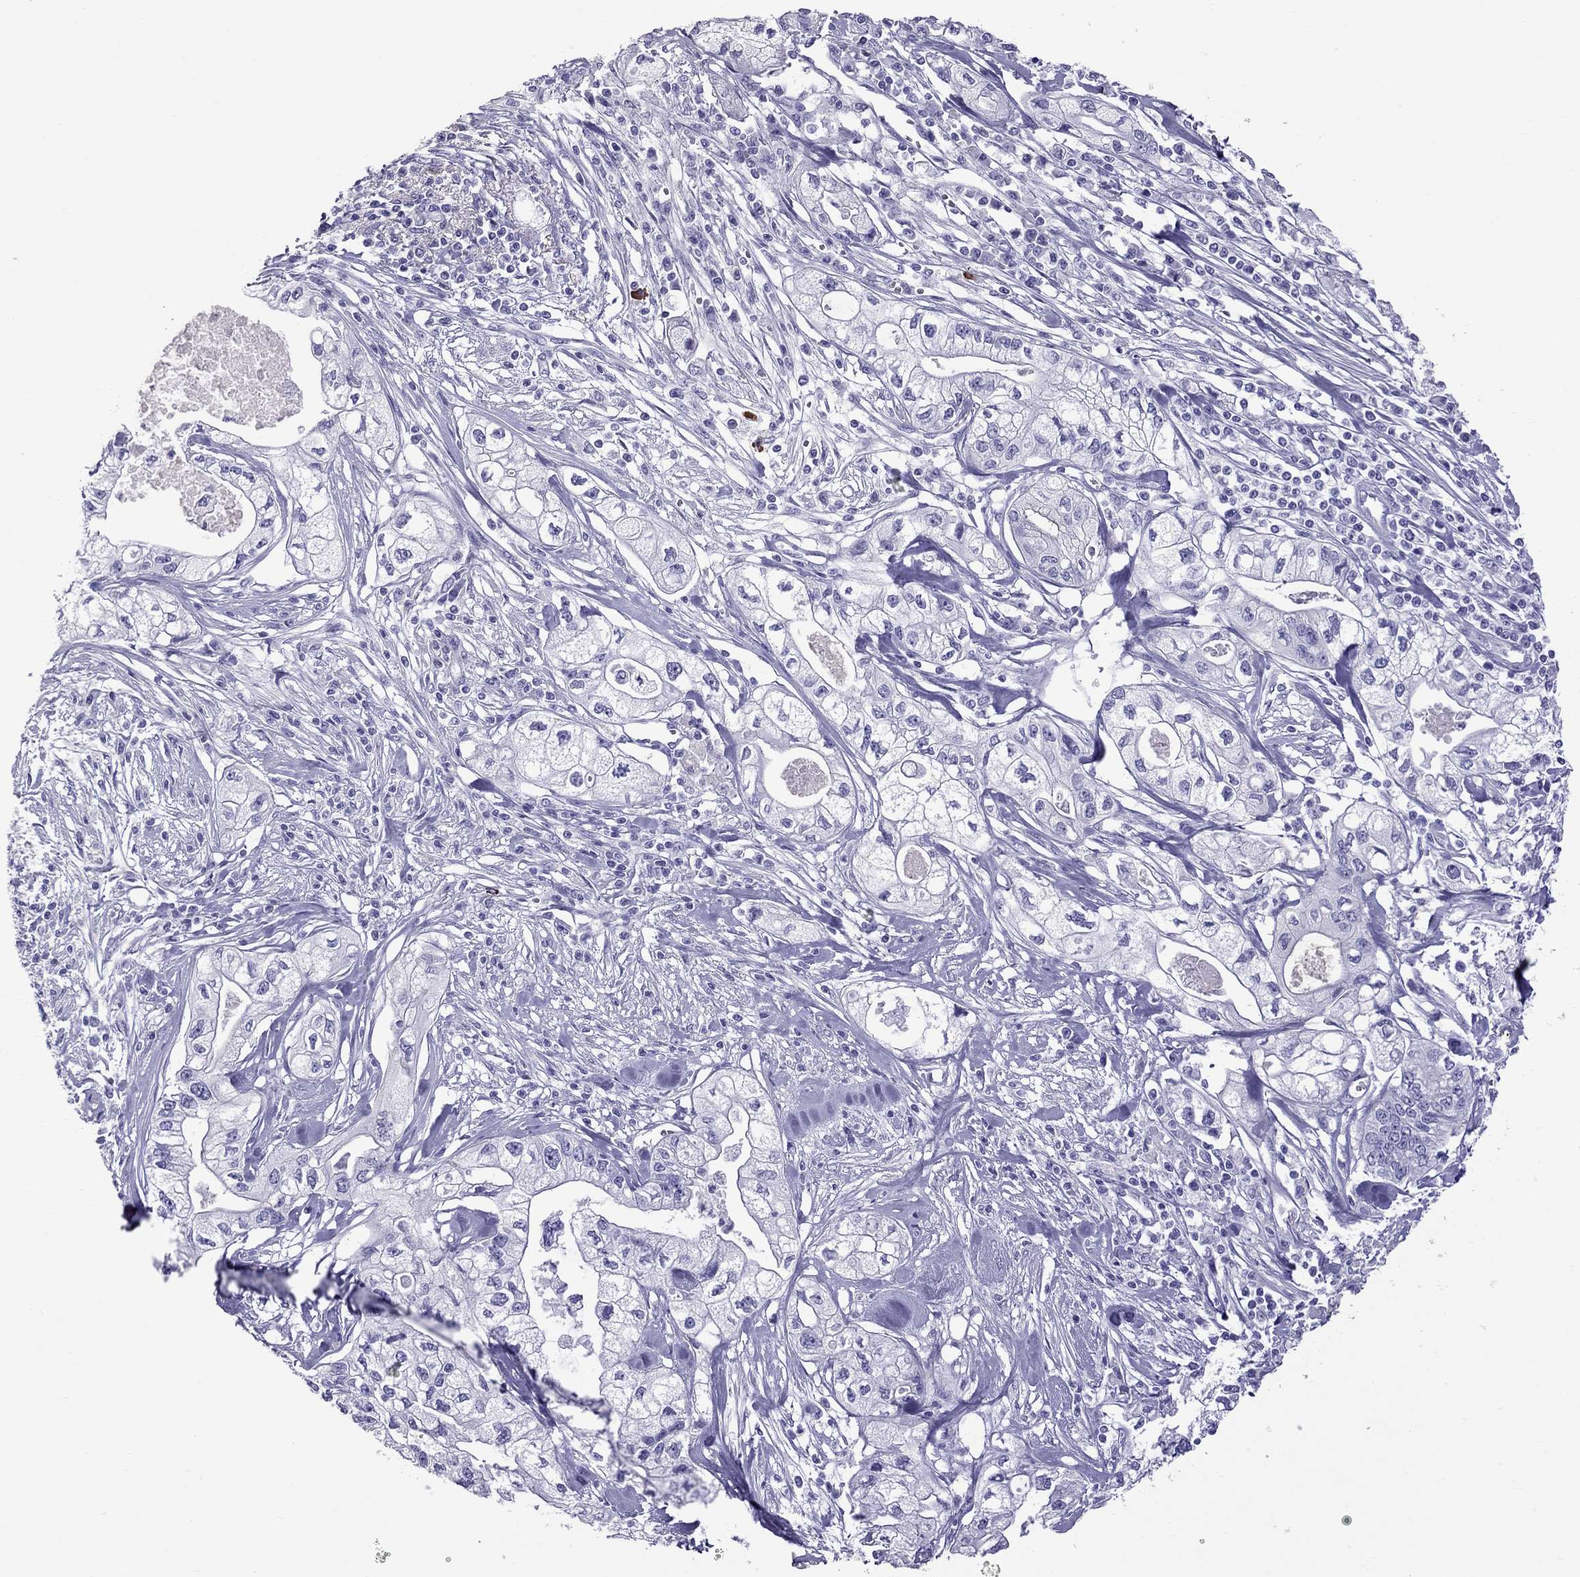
{"staining": {"intensity": "negative", "quantity": "none", "location": "none"}, "tissue": "pancreatic cancer", "cell_type": "Tumor cells", "image_type": "cancer", "snomed": [{"axis": "morphology", "description": "Adenocarcinoma, NOS"}, {"axis": "topography", "description": "Pancreas"}], "caption": "The immunohistochemistry histopathology image has no significant expression in tumor cells of pancreatic cancer tissue. (DAB immunohistochemistry with hematoxylin counter stain).", "gene": "SCART1", "patient": {"sex": "male", "age": 70}}